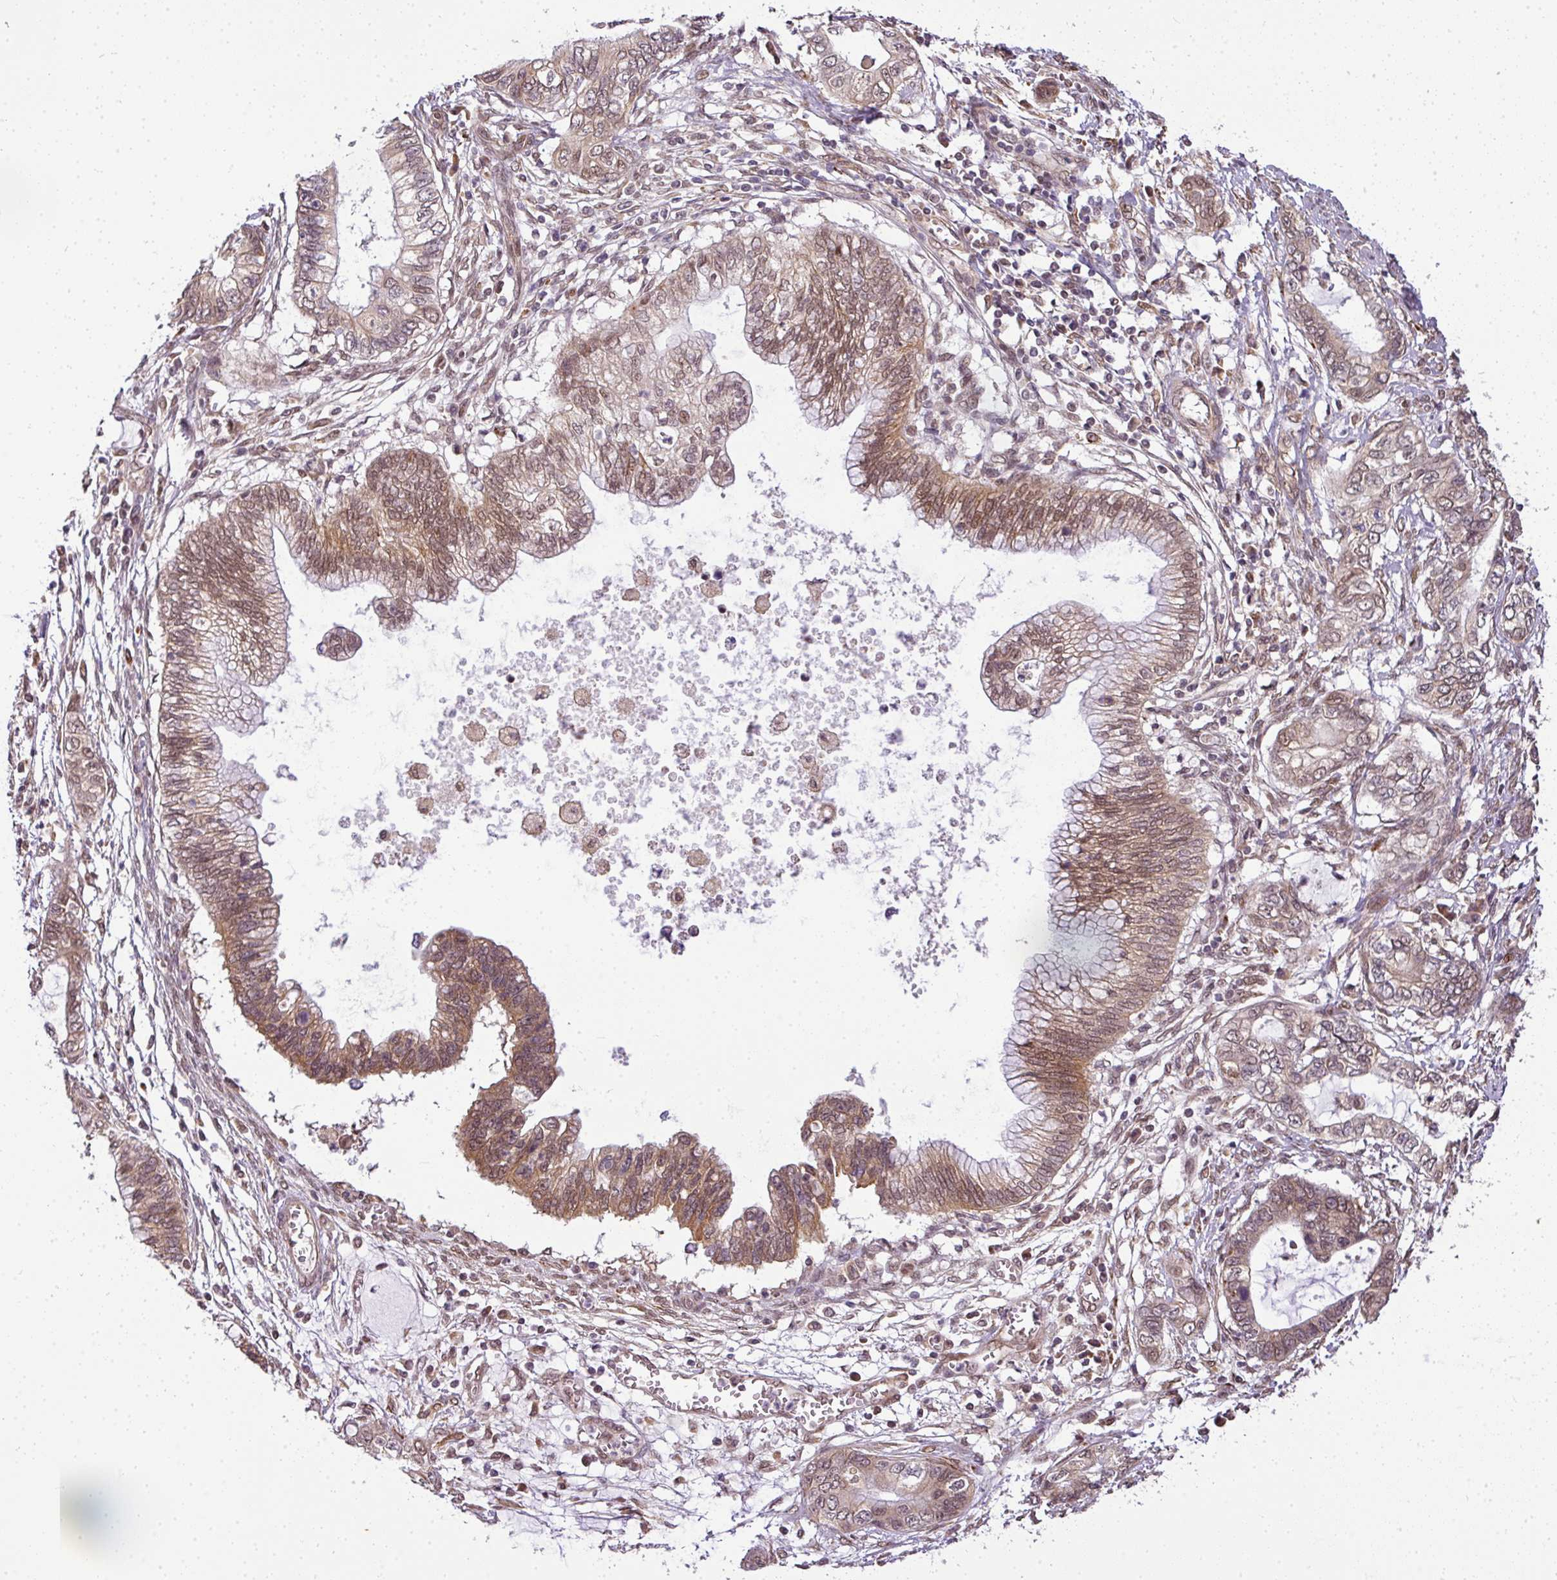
{"staining": {"intensity": "moderate", "quantity": ">75%", "location": "cytoplasmic/membranous,nuclear"}, "tissue": "cervical cancer", "cell_type": "Tumor cells", "image_type": "cancer", "snomed": [{"axis": "morphology", "description": "Adenocarcinoma, NOS"}, {"axis": "topography", "description": "Cervix"}], "caption": "Cervical adenocarcinoma stained for a protein (brown) displays moderate cytoplasmic/membranous and nuclear positive expression in about >75% of tumor cells.", "gene": "C1orf226", "patient": {"sex": "female", "age": 44}}